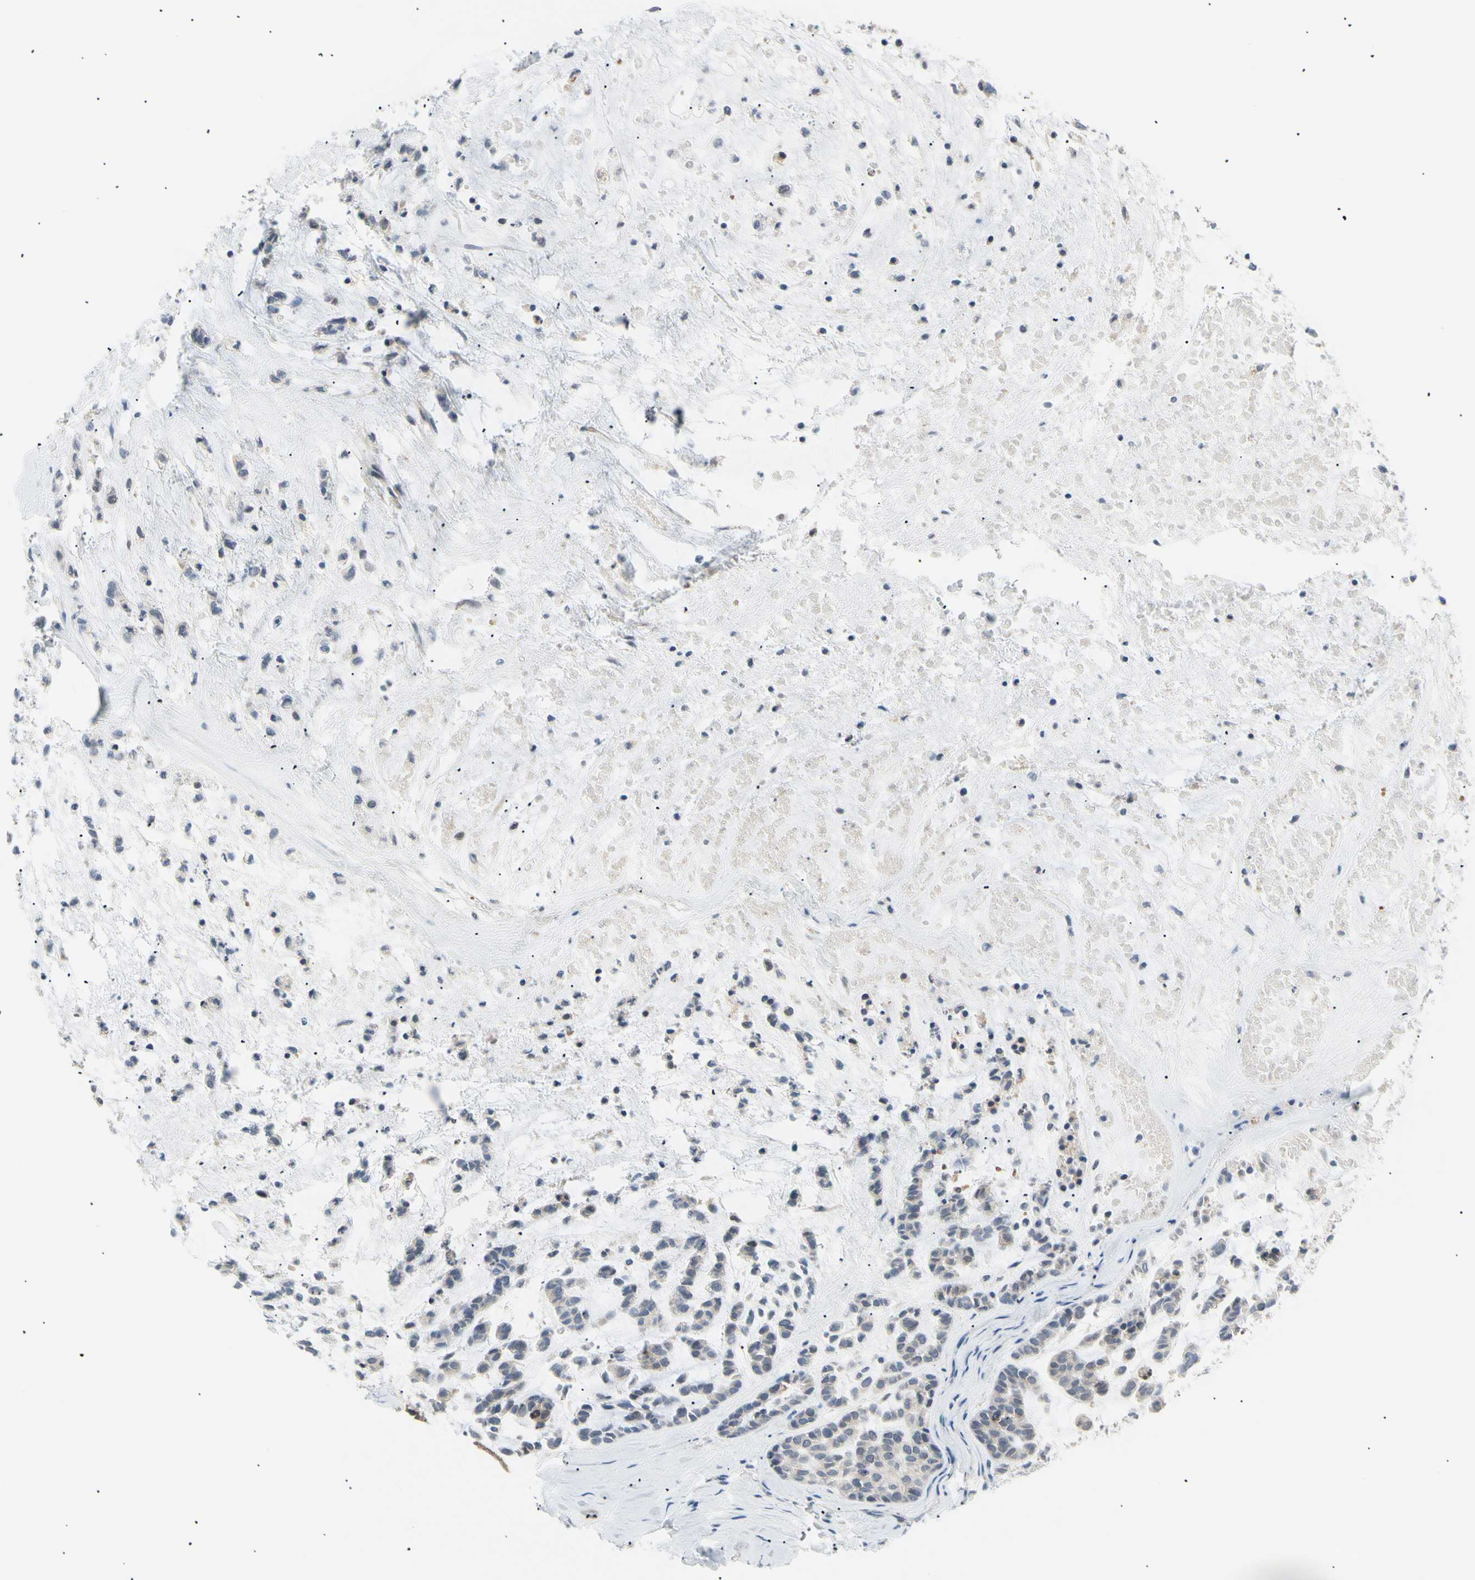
{"staining": {"intensity": "weak", "quantity": "<25%", "location": "cytoplasmic/membranous"}, "tissue": "head and neck cancer", "cell_type": "Tumor cells", "image_type": "cancer", "snomed": [{"axis": "morphology", "description": "Adenocarcinoma, NOS"}, {"axis": "morphology", "description": "Adenoma, NOS"}, {"axis": "topography", "description": "Head-Neck"}], "caption": "IHC image of human adenocarcinoma (head and neck) stained for a protein (brown), which demonstrates no staining in tumor cells.", "gene": "SEC23B", "patient": {"sex": "female", "age": 55}}